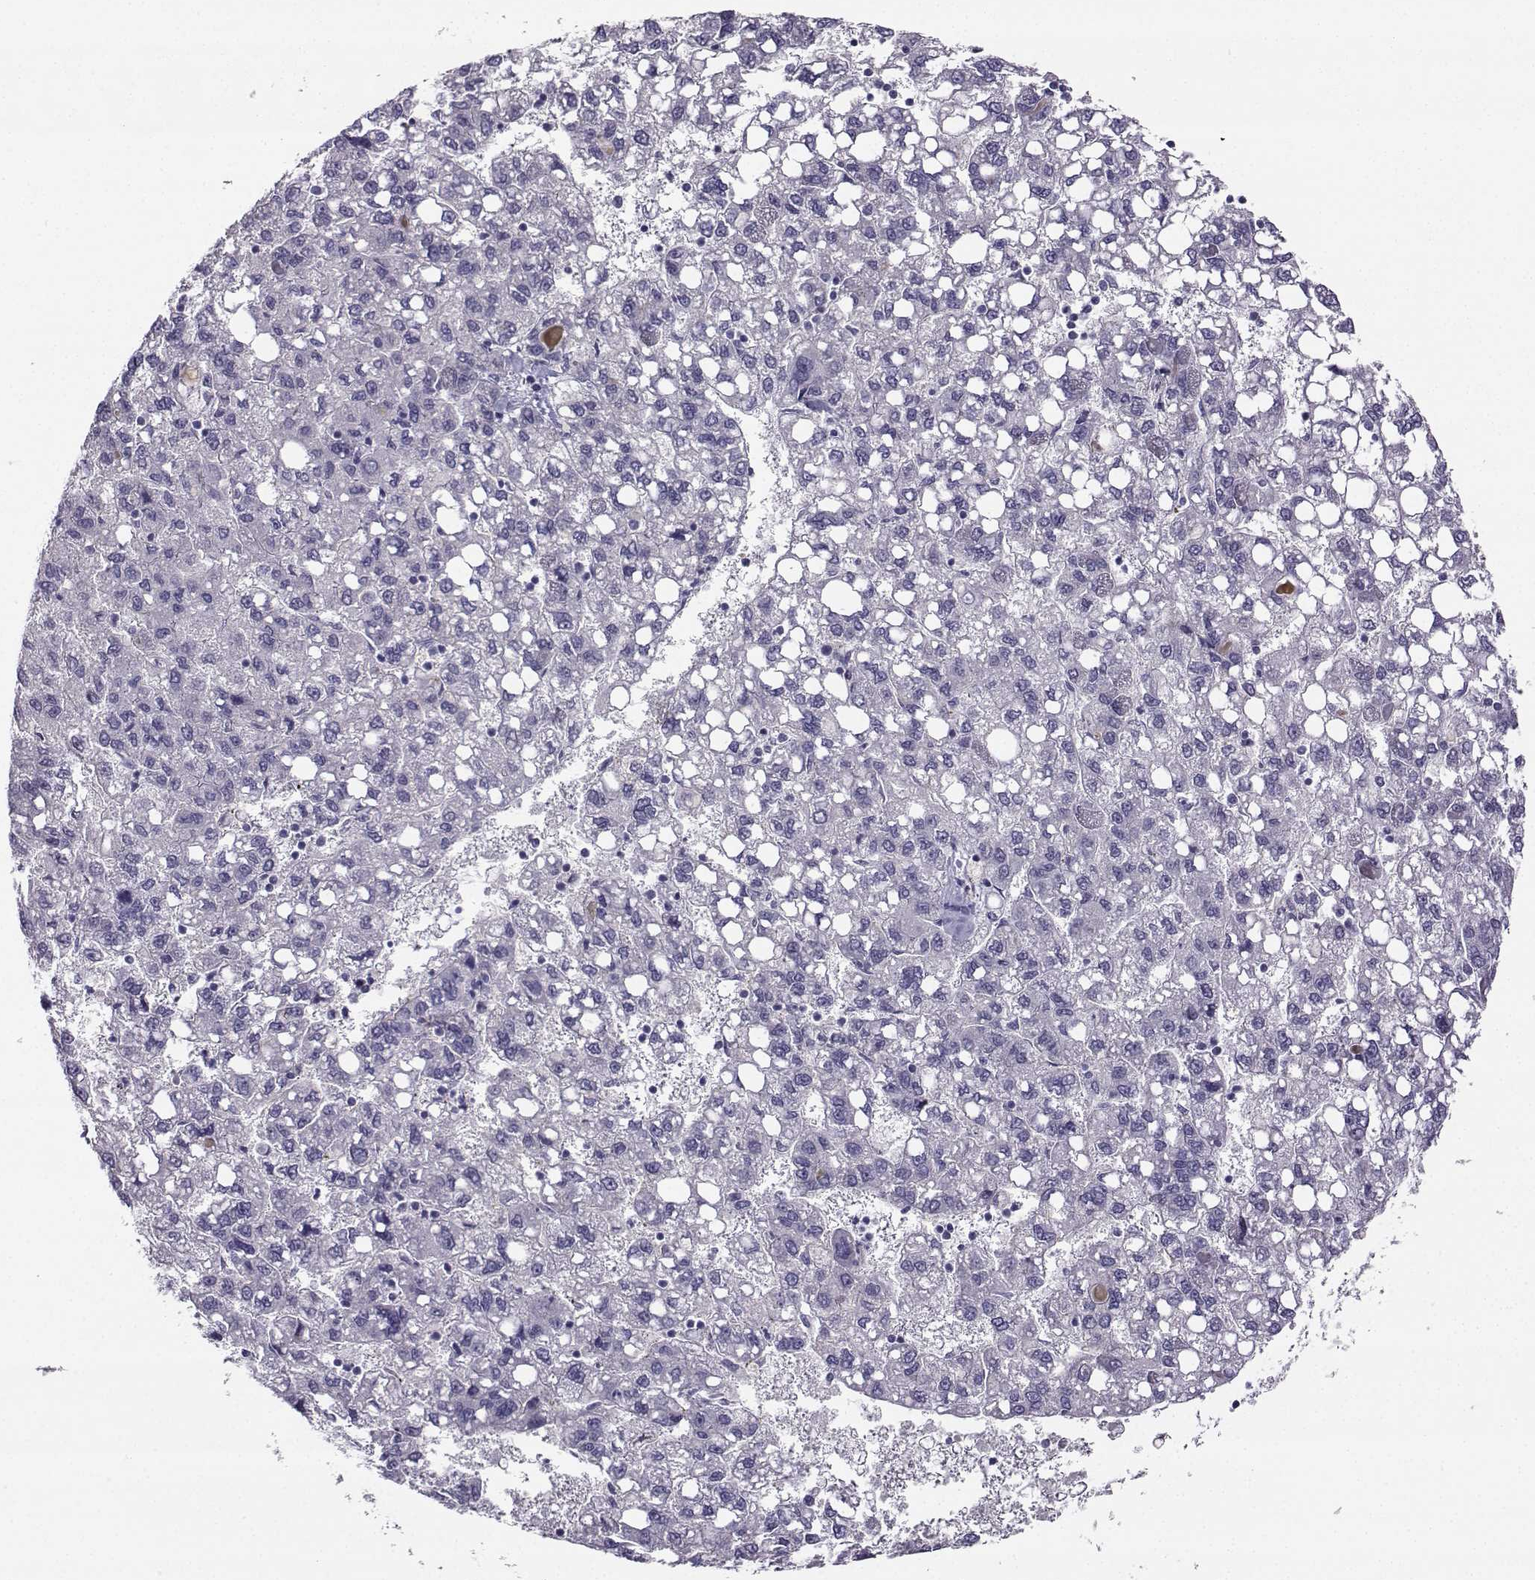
{"staining": {"intensity": "negative", "quantity": "none", "location": "none"}, "tissue": "liver cancer", "cell_type": "Tumor cells", "image_type": "cancer", "snomed": [{"axis": "morphology", "description": "Carcinoma, Hepatocellular, NOS"}, {"axis": "topography", "description": "Liver"}], "caption": "This is a image of immunohistochemistry (IHC) staining of hepatocellular carcinoma (liver), which shows no positivity in tumor cells. The staining was performed using DAB to visualize the protein expression in brown, while the nuclei were stained in blue with hematoxylin (Magnification: 20x).", "gene": "NQO1", "patient": {"sex": "female", "age": 82}}